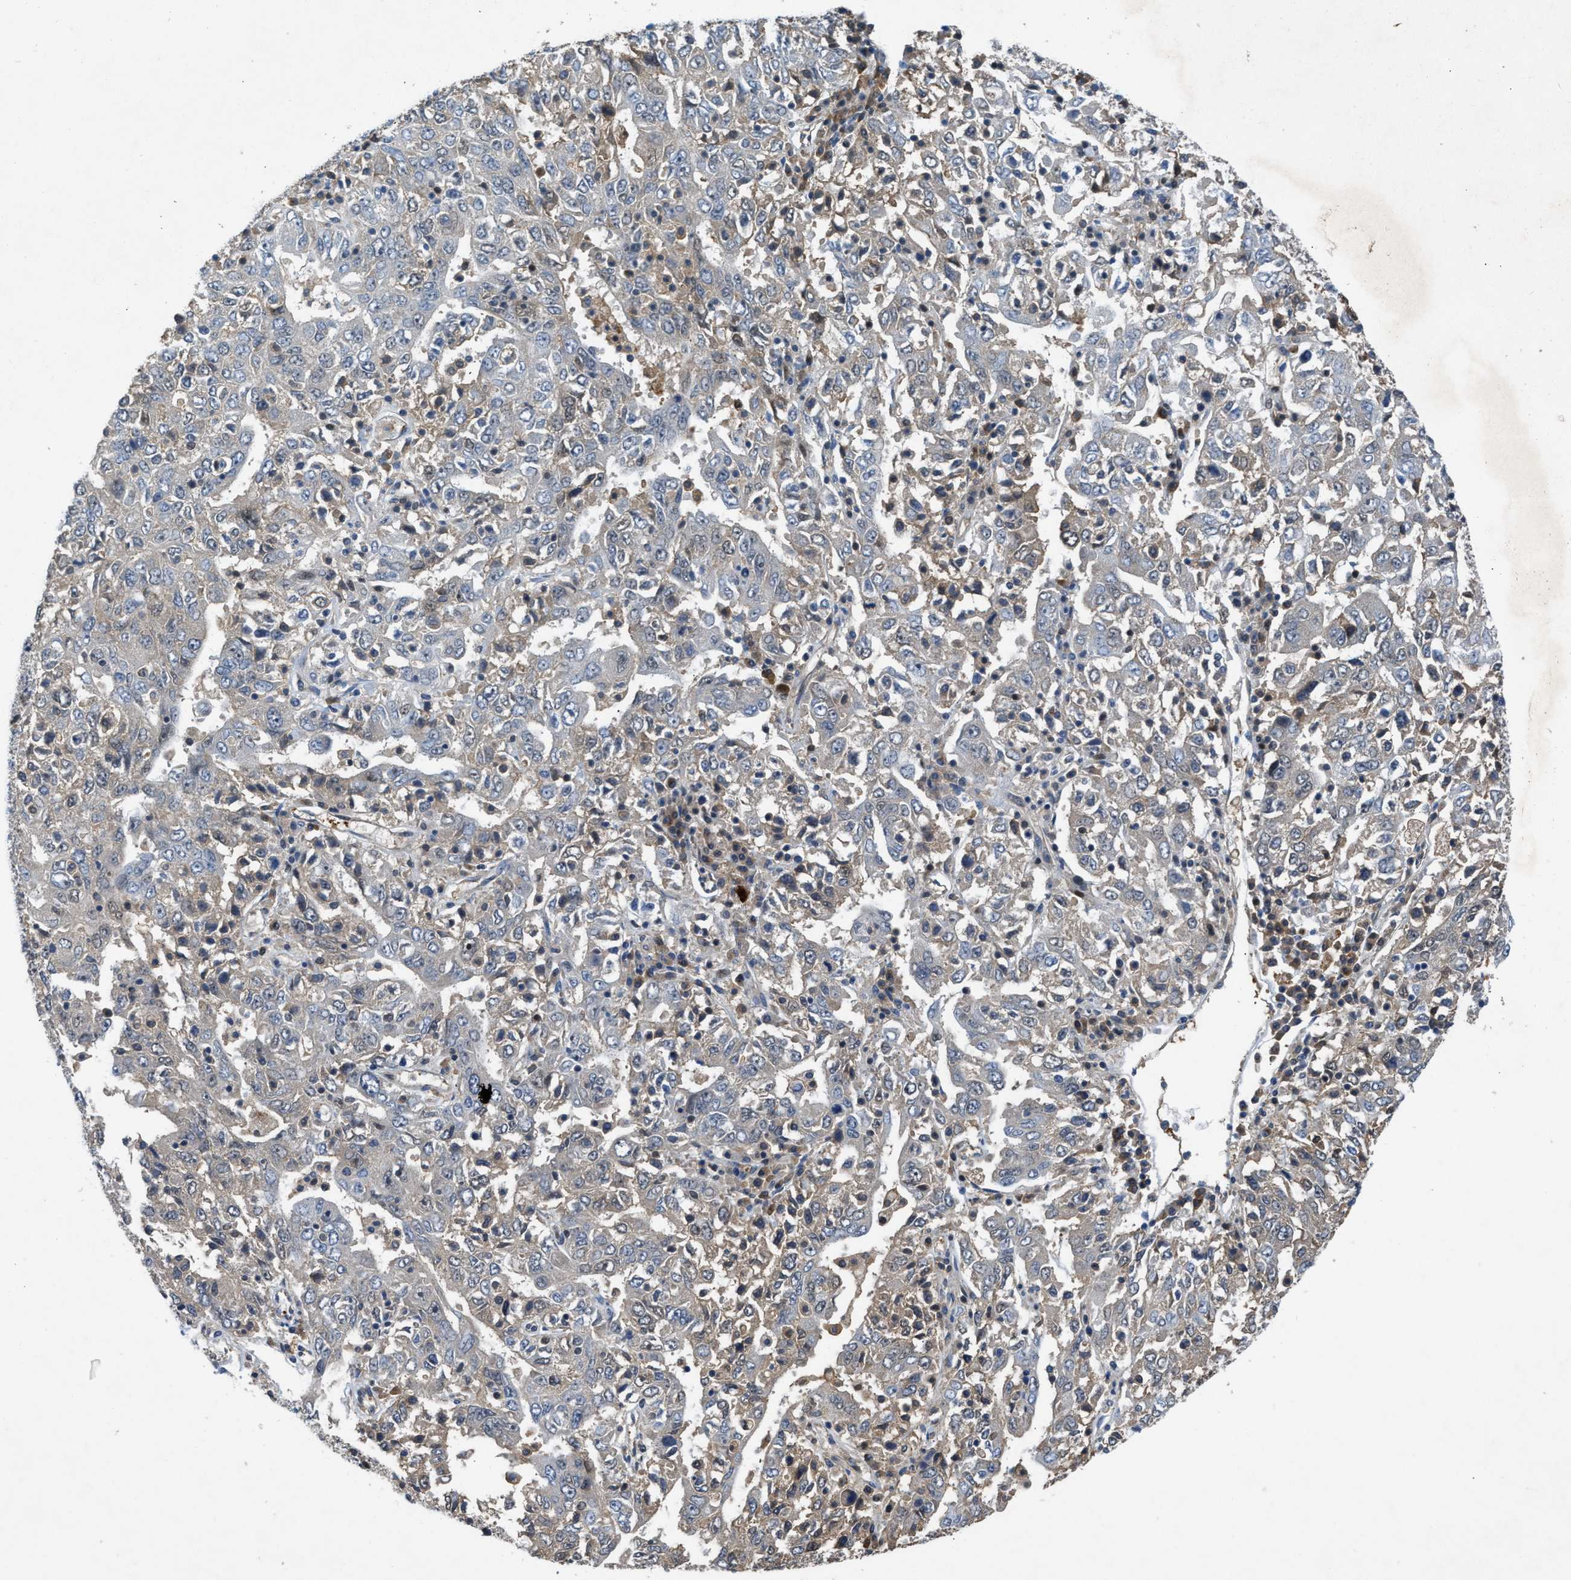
{"staining": {"intensity": "weak", "quantity": "<25%", "location": "nuclear"}, "tissue": "ovarian cancer", "cell_type": "Tumor cells", "image_type": "cancer", "snomed": [{"axis": "morphology", "description": "Carcinoma, endometroid"}, {"axis": "topography", "description": "Ovary"}], "caption": "Human endometroid carcinoma (ovarian) stained for a protein using IHC exhibits no positivity in tumor cells.", "gene": "ZNF251", "patient": {"sex": "female", "age": 62}}